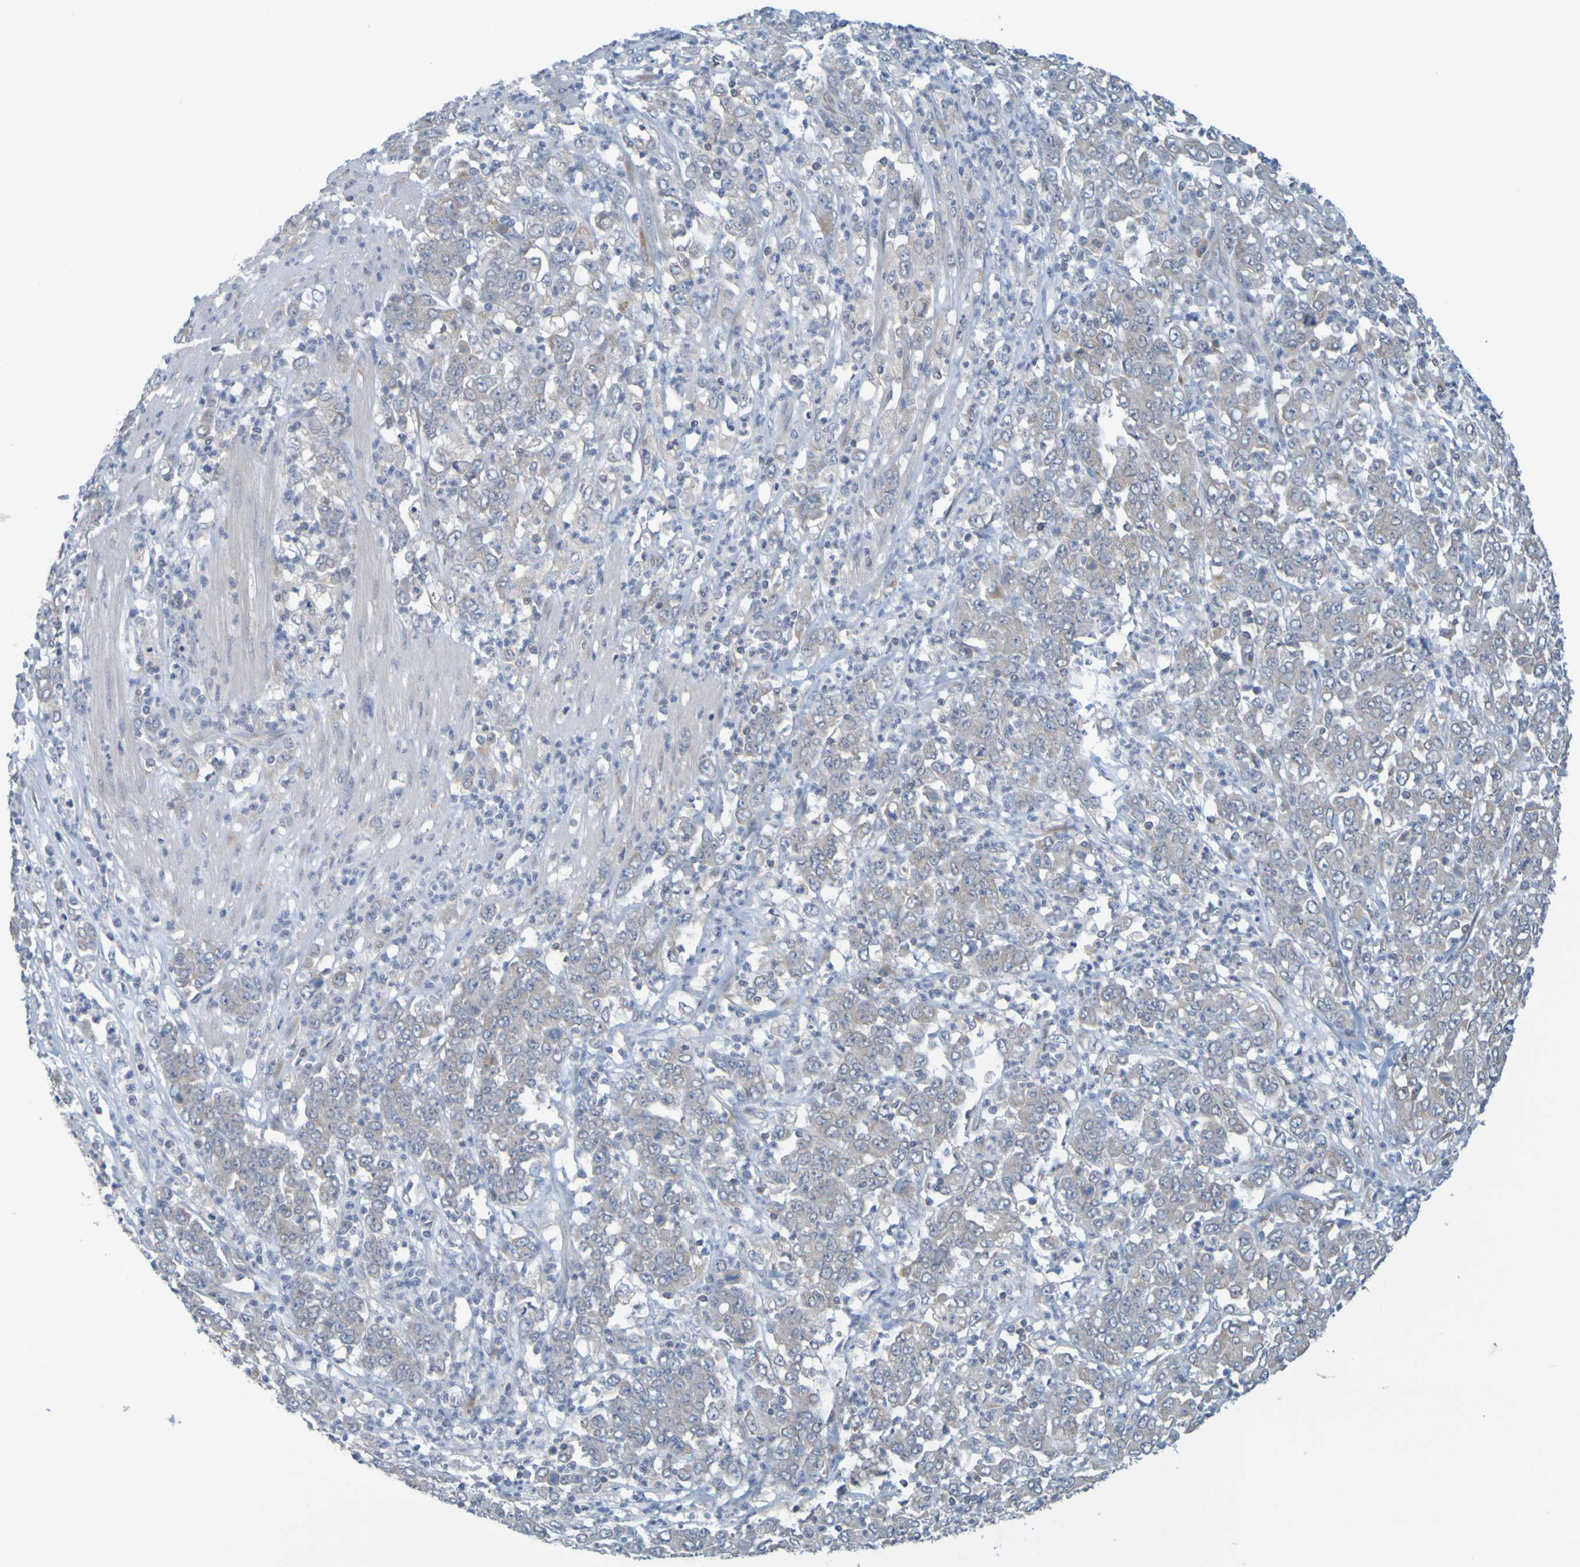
{"staining": {"intensity": "weak", "quantity": "25%-75%", "location": "cytoplasmic/membranous"}, "tissue": "stomach cancer", "cell_type": "Tumor cells", "image_type": "cancer", "snomed": [{"axis": "morphology", "description": "Adenocarcinoma, NOS"}, {"axis": "topography", "description": "Stomach, lower"}], "caption": "Immunohistochemical staining of adenocarcinoma (stomach) exhibits low levels of weak cytoplasmic/membranous protein staining in about 25%-75% of tumor cells.", "gene": "MOGS", "patient": {"sex": "female", "age": 71}}